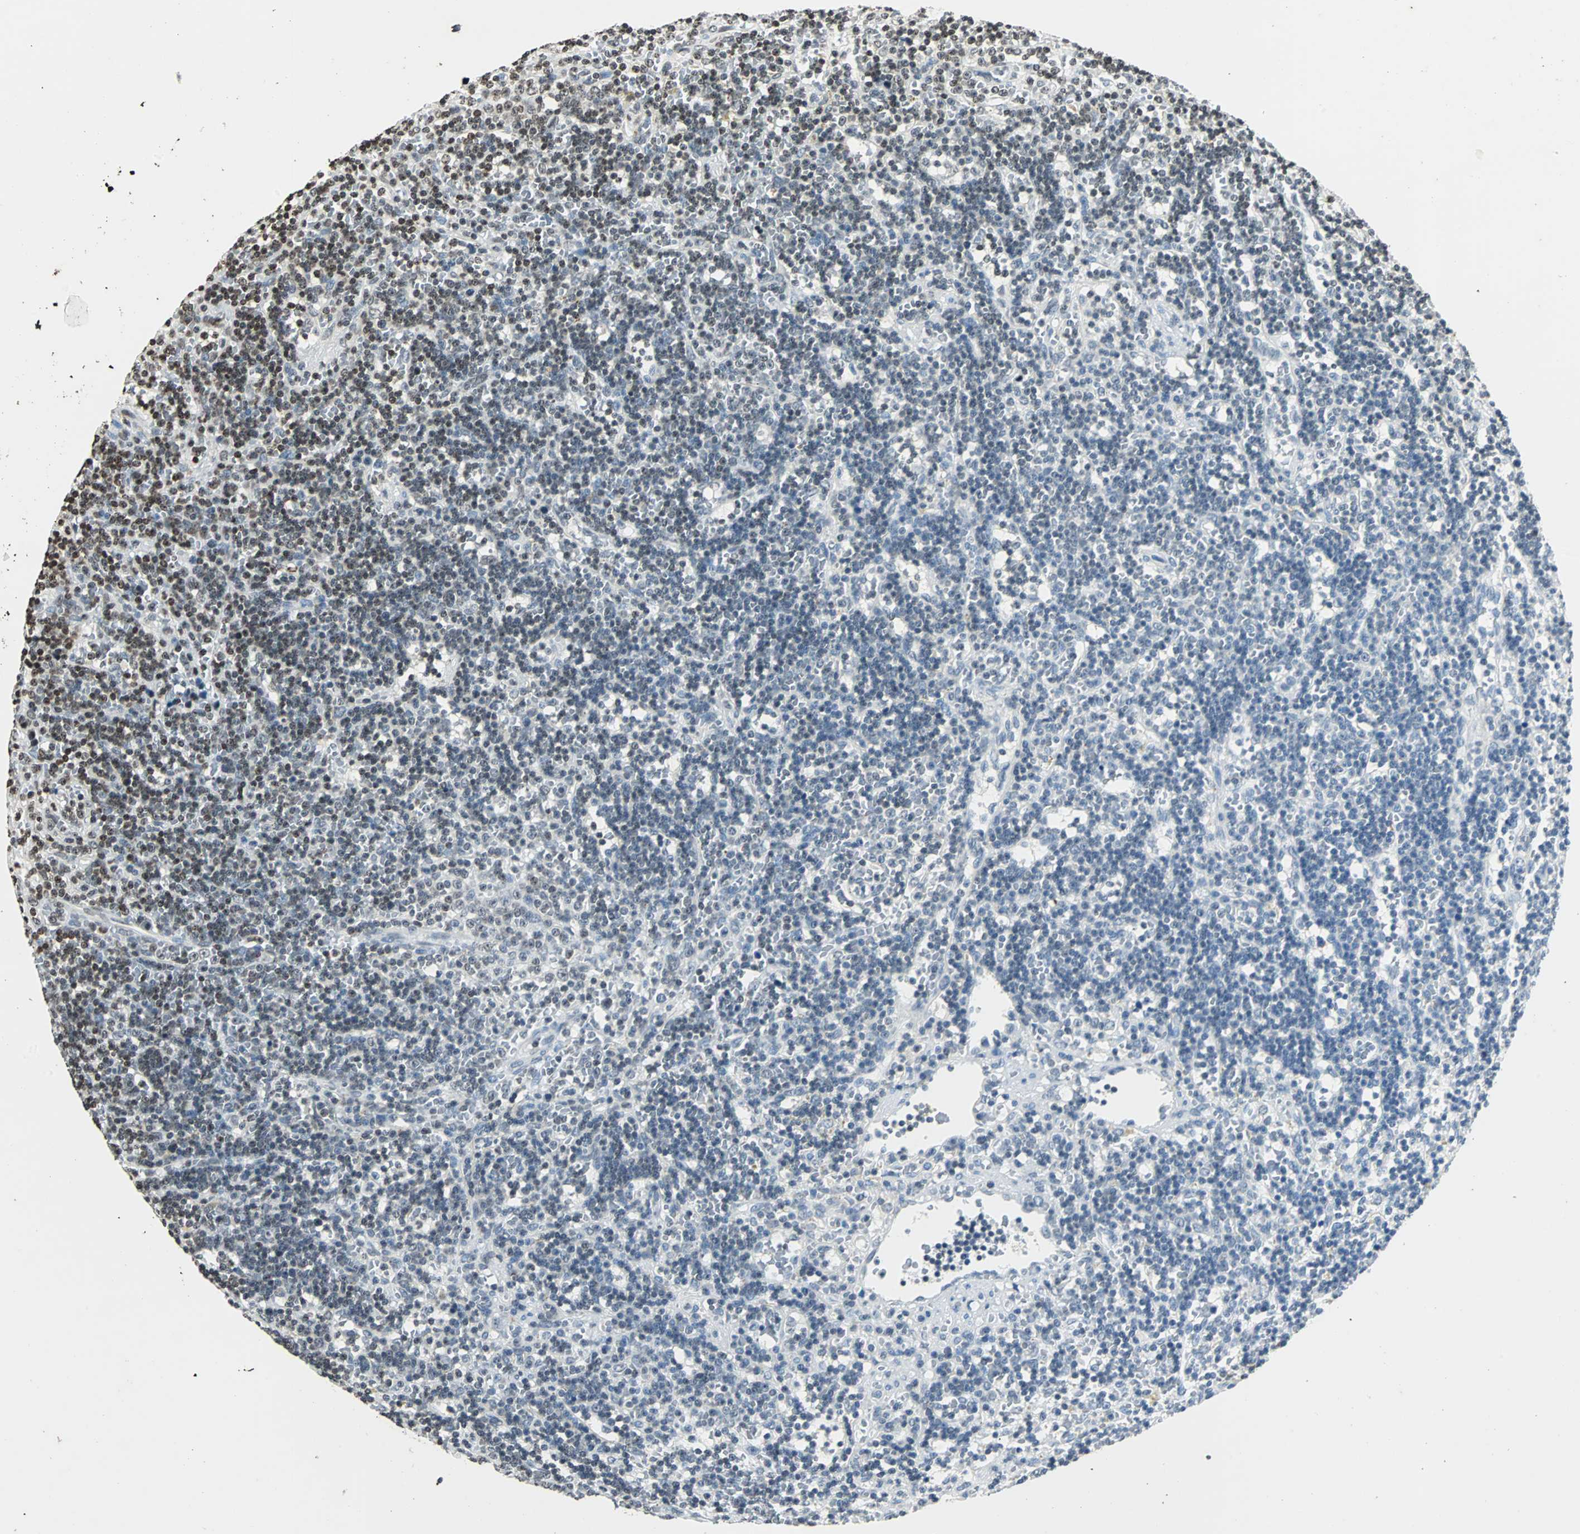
{"staining": {"intensity": "strong", "quantity": "25%-75%", "location": "nuclear"}, "tissue": "lymphoma", "cell_type": "Tumor cells", "image_type": "cancer", "snomed": [{"axis": "morphology", "description": "Malignant lymphoma, non-Hodgkin's type, Low grade"}, {"axis": "topography", "description": "Spleen"}], "caption": "Immunohistochemistry of lymphoma displays high levels of strong nuclear staining in approximately 25%-75% of tumor cells.", "gene": "PAXIP1", "patient": {"sex": "male", "age": 60}}